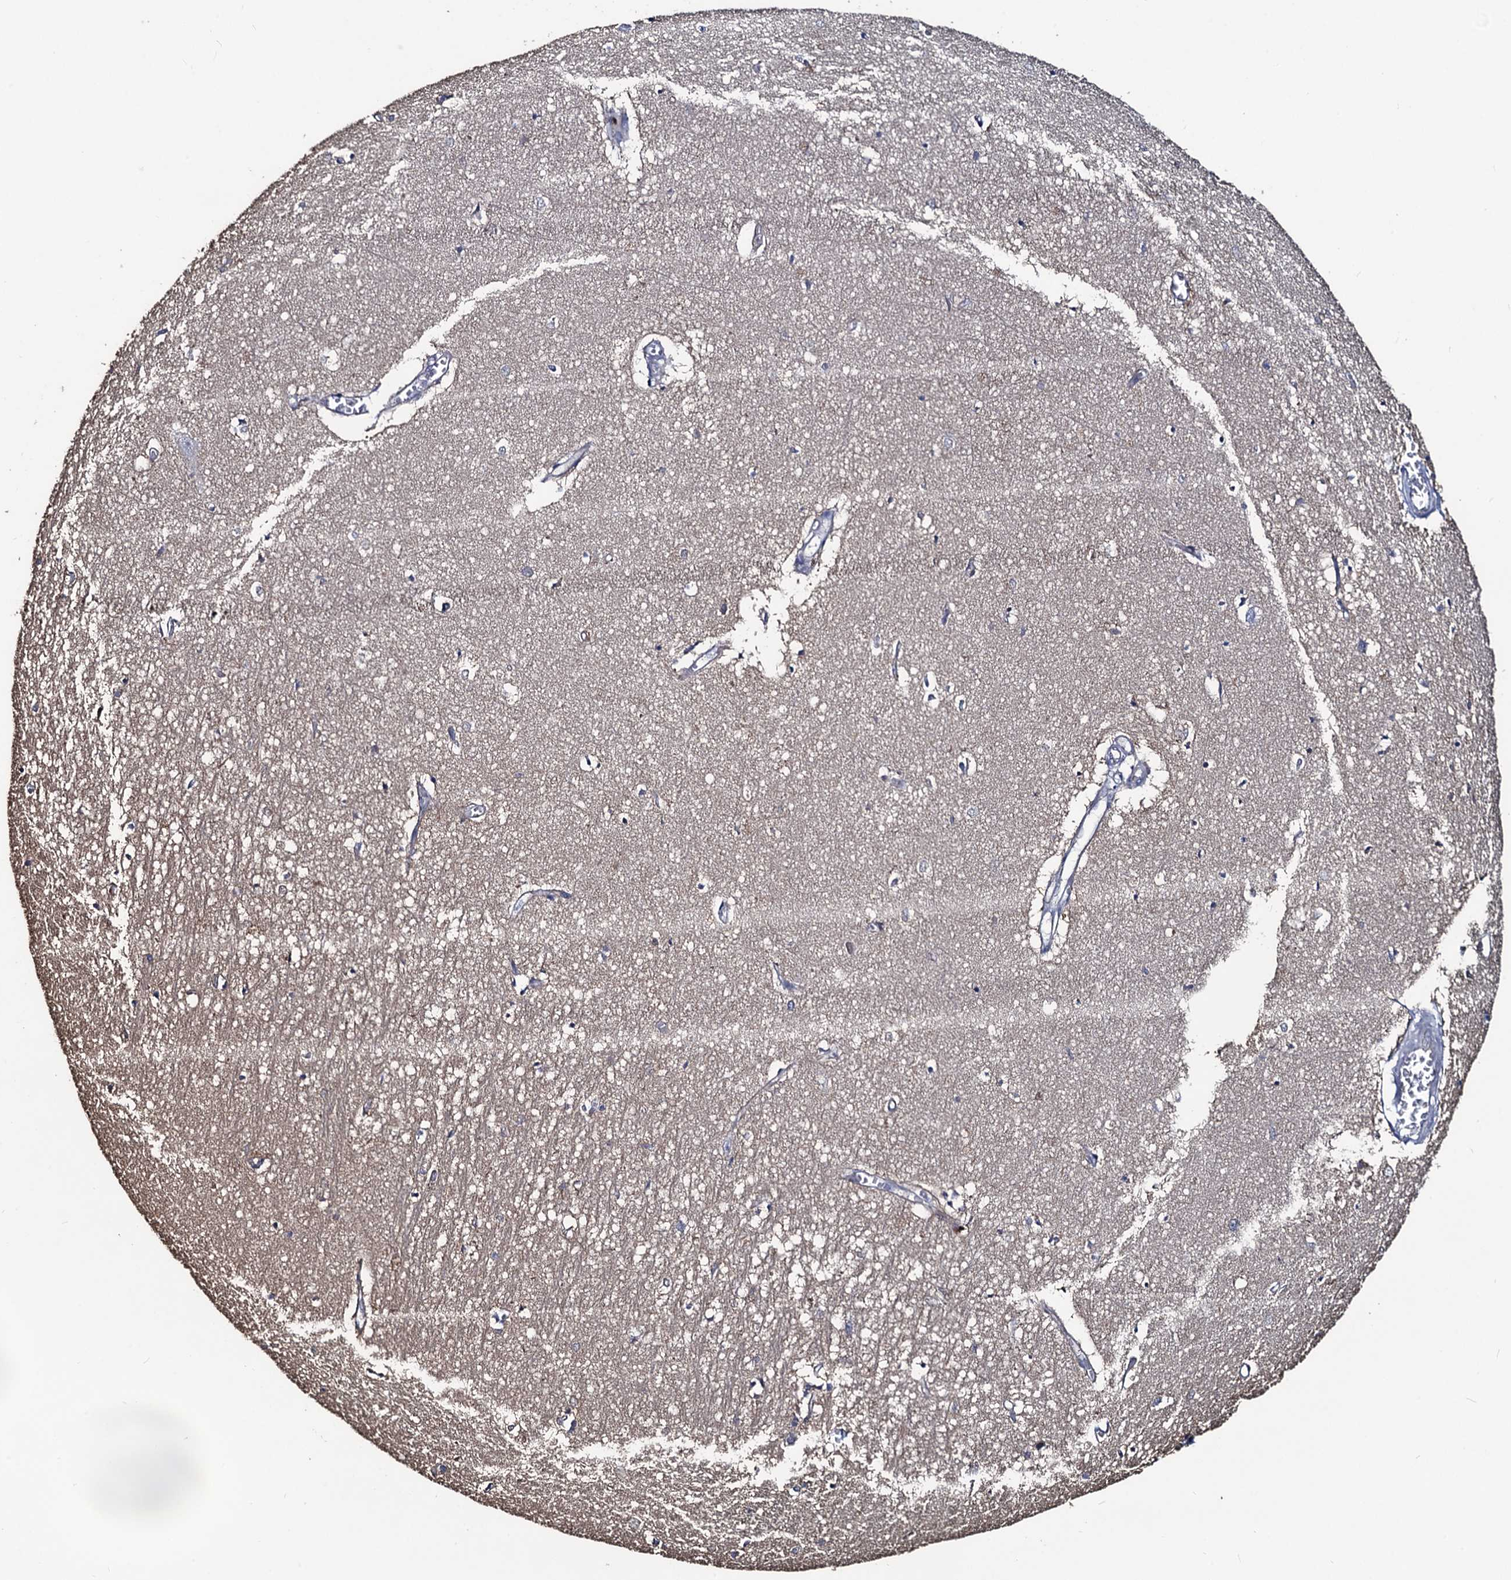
{"staining": {"intensity": "negative", "quantity": "none", "location": "none"}, "tissue": "hippocampus", "cell_type": "Glial cells", "image_type": "normal", "snomed": [{"axis": "morphology", "description": "Normal tissue, NOS"}, {"axis": "topography", "description": "Hippocampus"}], "caption": "Hippocampus was stained to show a protein in brown. There is no significant expression in glial cells. The staining was performed using DAB to visualize the protein expression in brown, while the nuclei were stained in blue with hematoxylin (Magnification: 20x).", "gene": "RTKN2", "patient": {"sex": "female", "age": 64}}